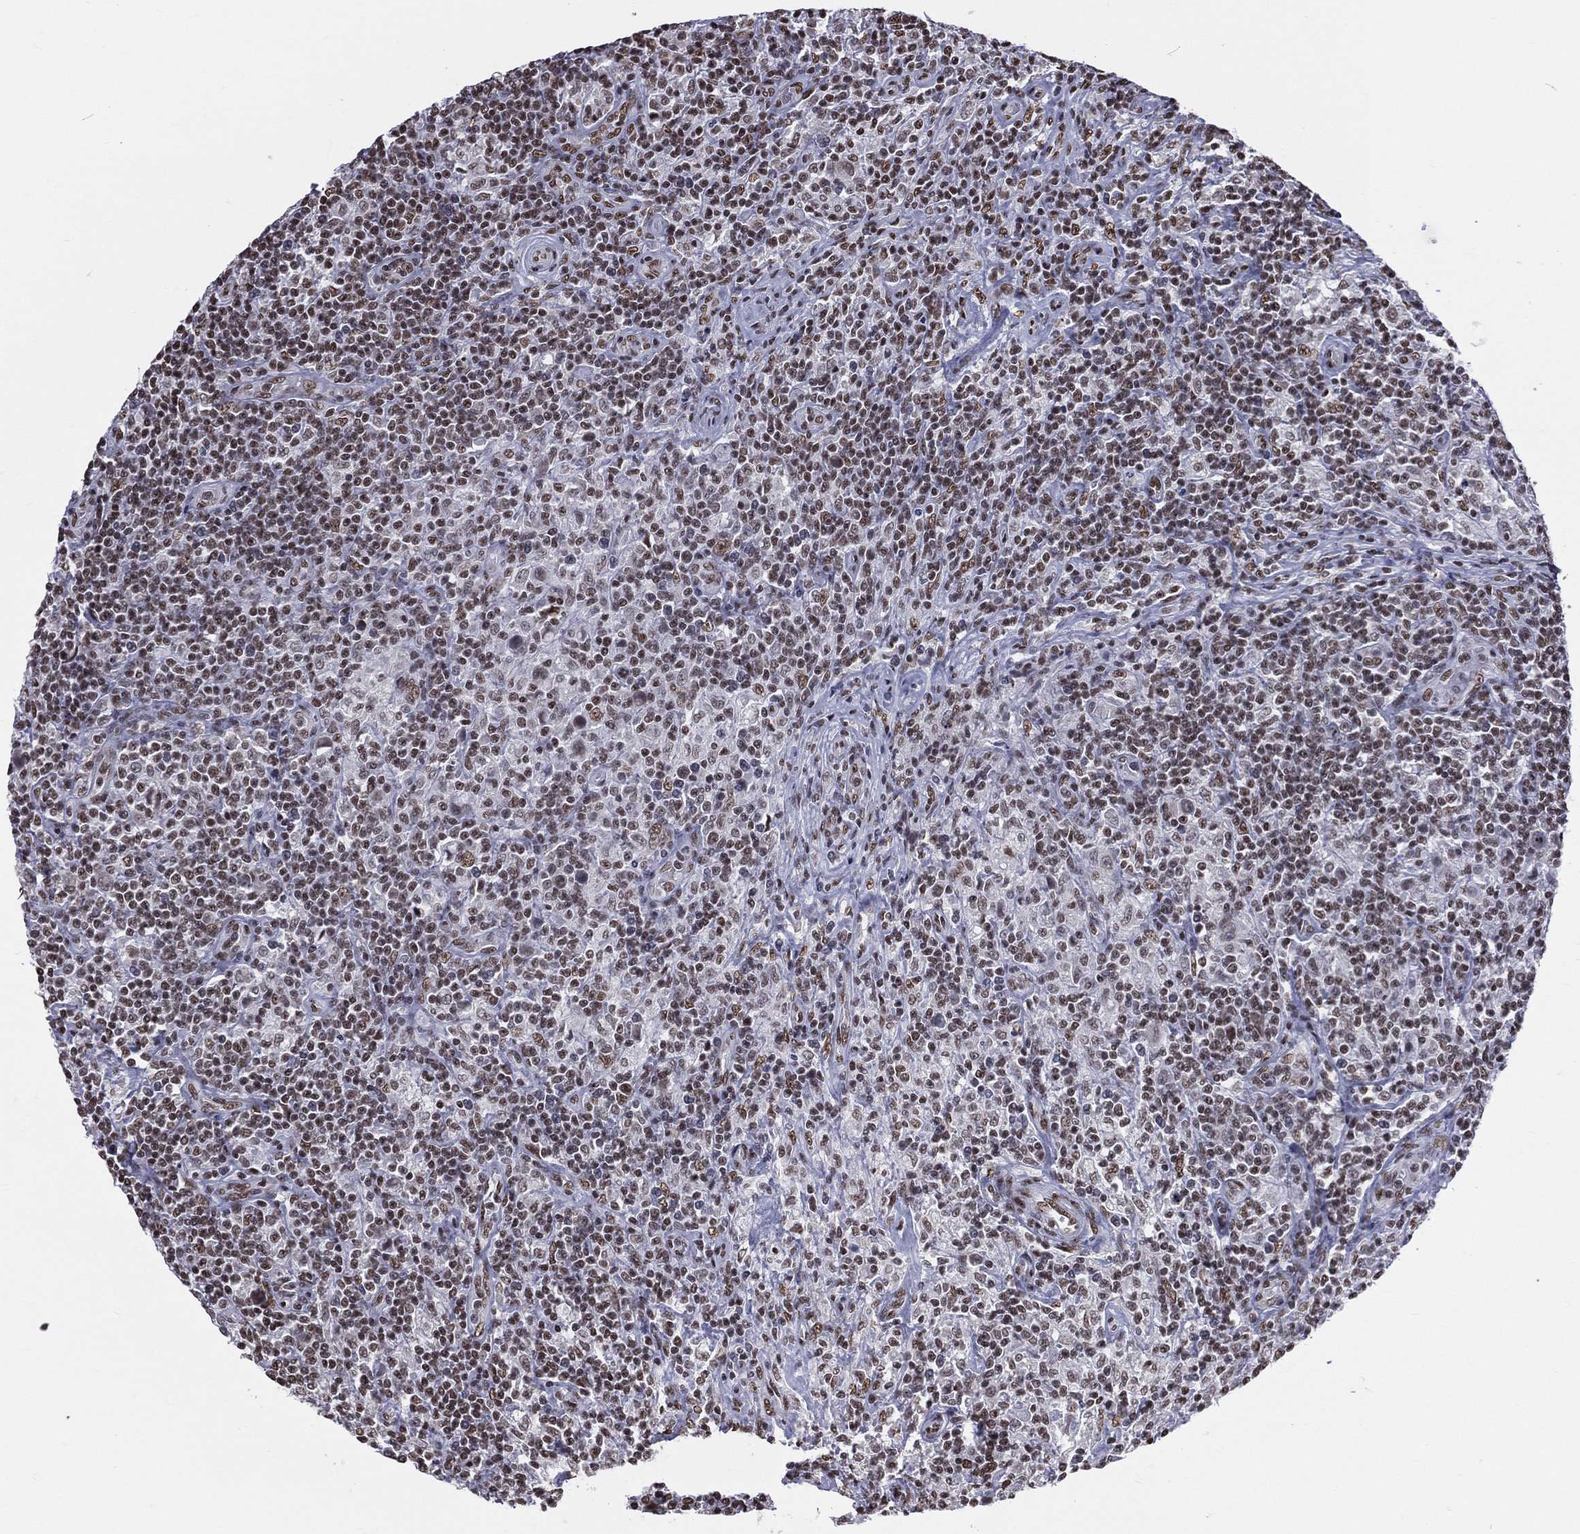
{"staining": {"intensity": "moderate", "quantity": "25%-75%", "location": "nuclear"}, "tissue": "lymphoma", "cell_type": "Tumor cells", "image_type": "cancer", "snomed": [{"axis": "morphology", "description": "Hodgkin's disease, NOS"}, {"axis": "topography", "description": "Lymph node"}], "caption": "Protein positivity by immunohistochemistry shows moderate nuclear staining in about 25%-75% of tumor cells in lymphoma.", "gene": "ZNF7", "patient": {"sex": "male", "age": 70}}